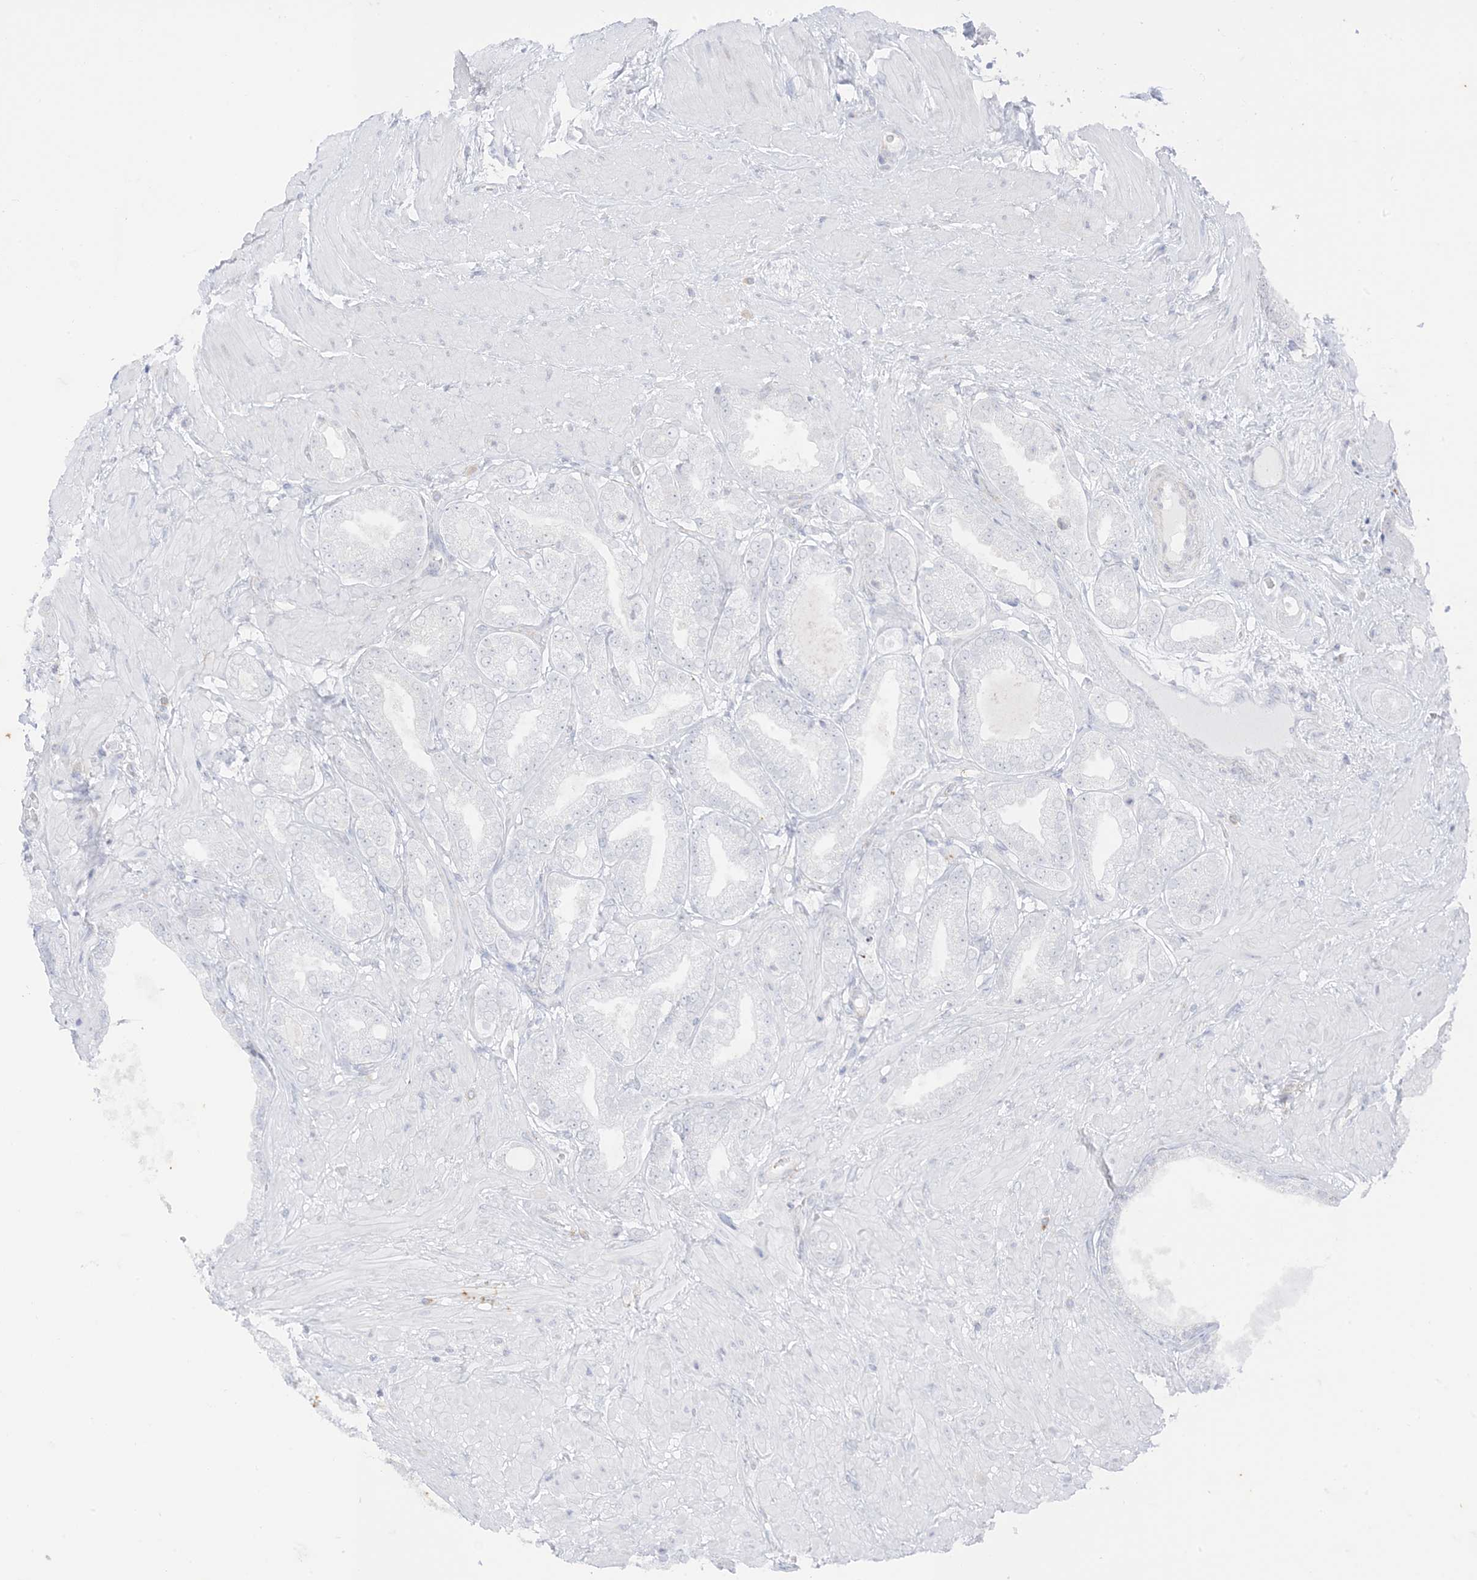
{"staining": {"intensity": "negative", "quantity": "none", "location": "none"}, "tissue": "prostate cancer", "cell_type": "Tumor cells", "image_type": "cancer", "snomed": [{"axis": "morphology", "description": "Adenocarcinoma, Low grade"}, {"axis": "topography", "description": "Prostate"}], "caption": "Immunohistochemical staining of human low-grade adenocarcinoma (prostate) demonstrates no significant expression in tumor cells.", "gene": "RAC1", "patient": {"sex": "male", "age": 63}}